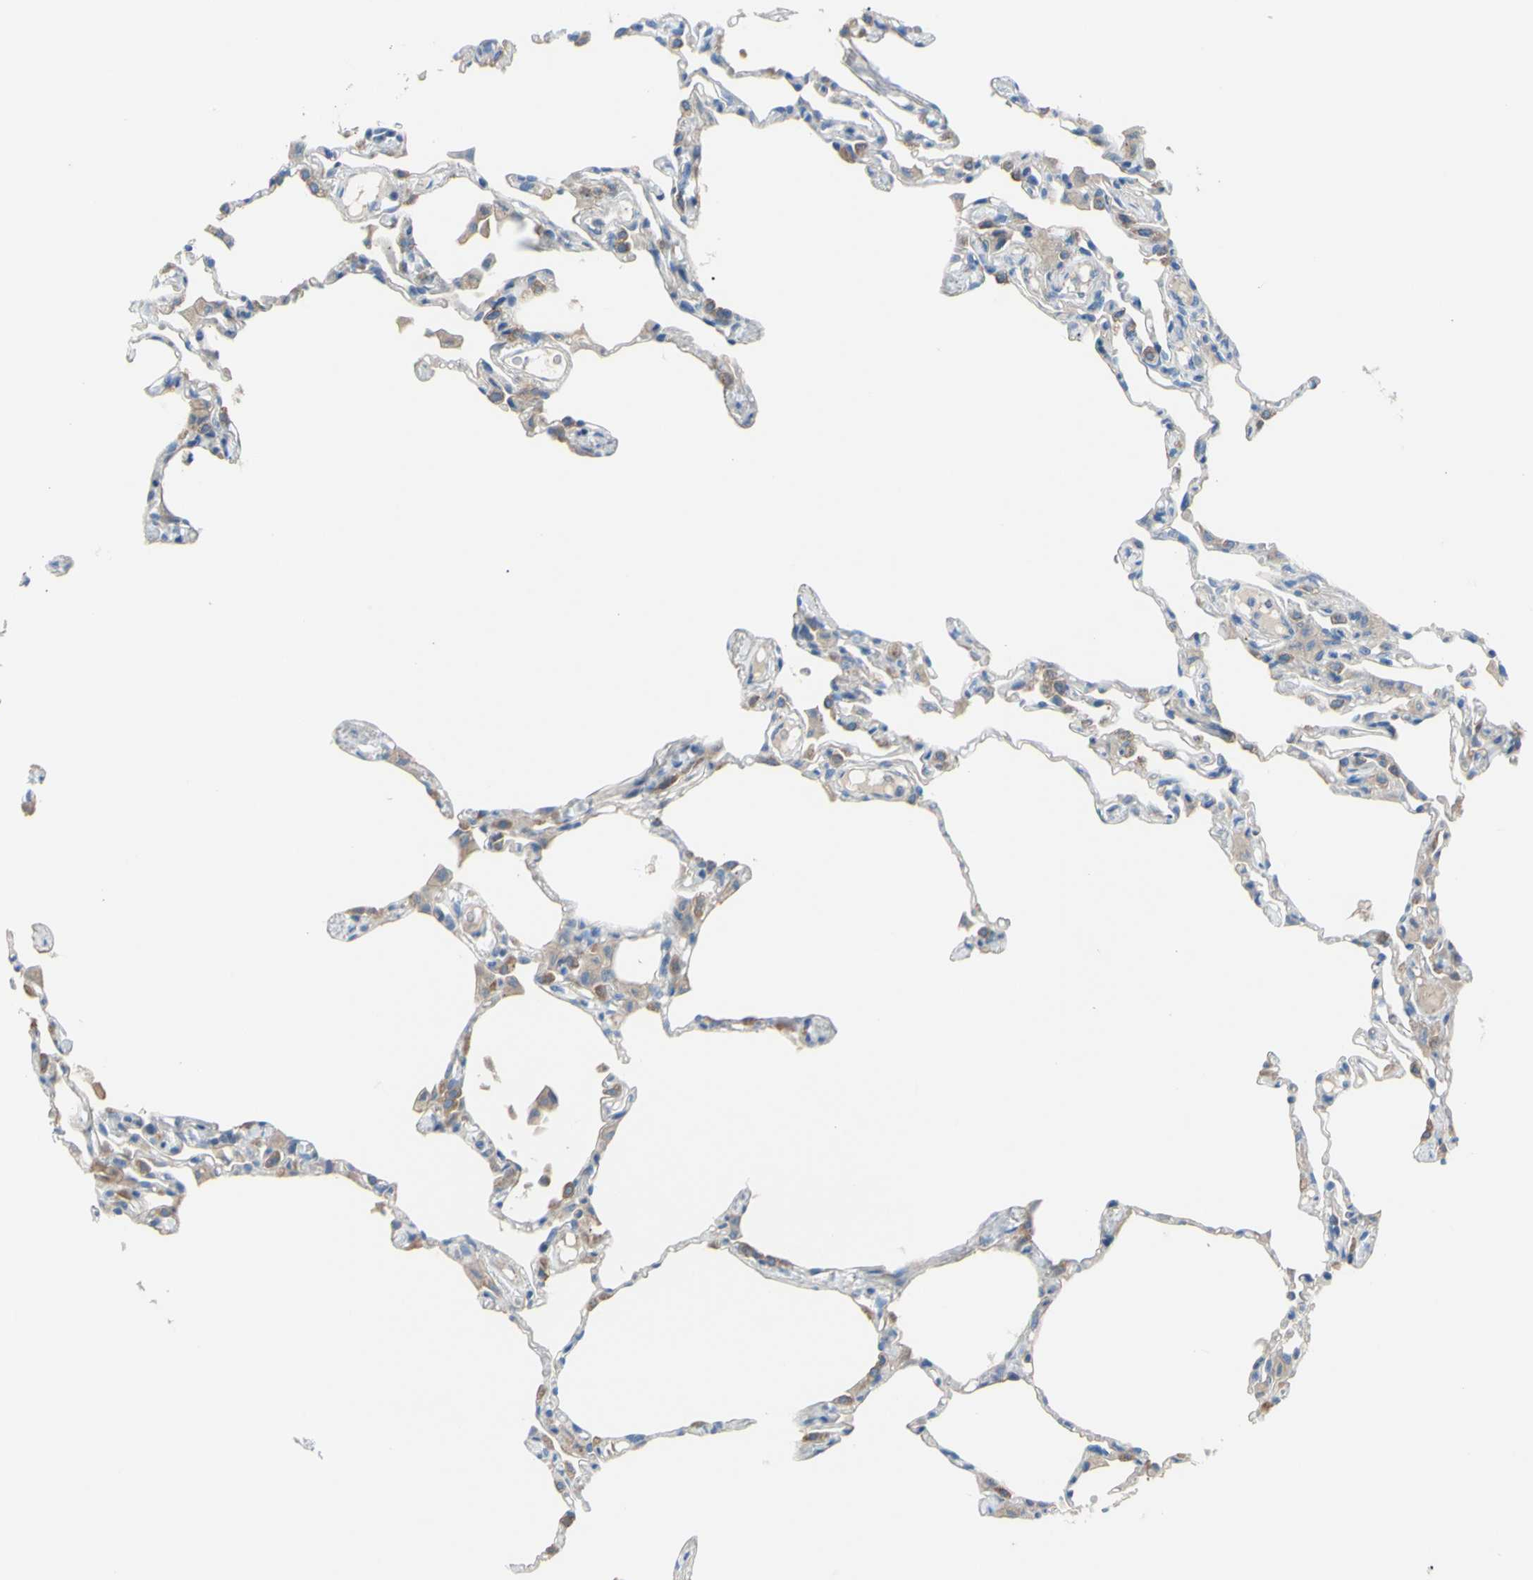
{"staining": {"intensity": "moderate", "quantity": "25%-75%", "location": "cytoplasmic/membranous"}, "tissue": "lung", "cell_type": "Alveolar cells", "image_type": "normal", "snomed": [{"axis": "morphology", "description": "Normal tissue, NOS"}, {"axis": "topography", "description": "Lung"}], "caption": "A high-resolution micrograph shows immunohistochemistry (IHC) staining of unremarkable lung, which exhibits moderate cytoplasmic/membranous expression in approximately 25%-75% of alveolar cells.", "gene": "TMEM59L", "patient": {"sex": "female", "age": 49}}